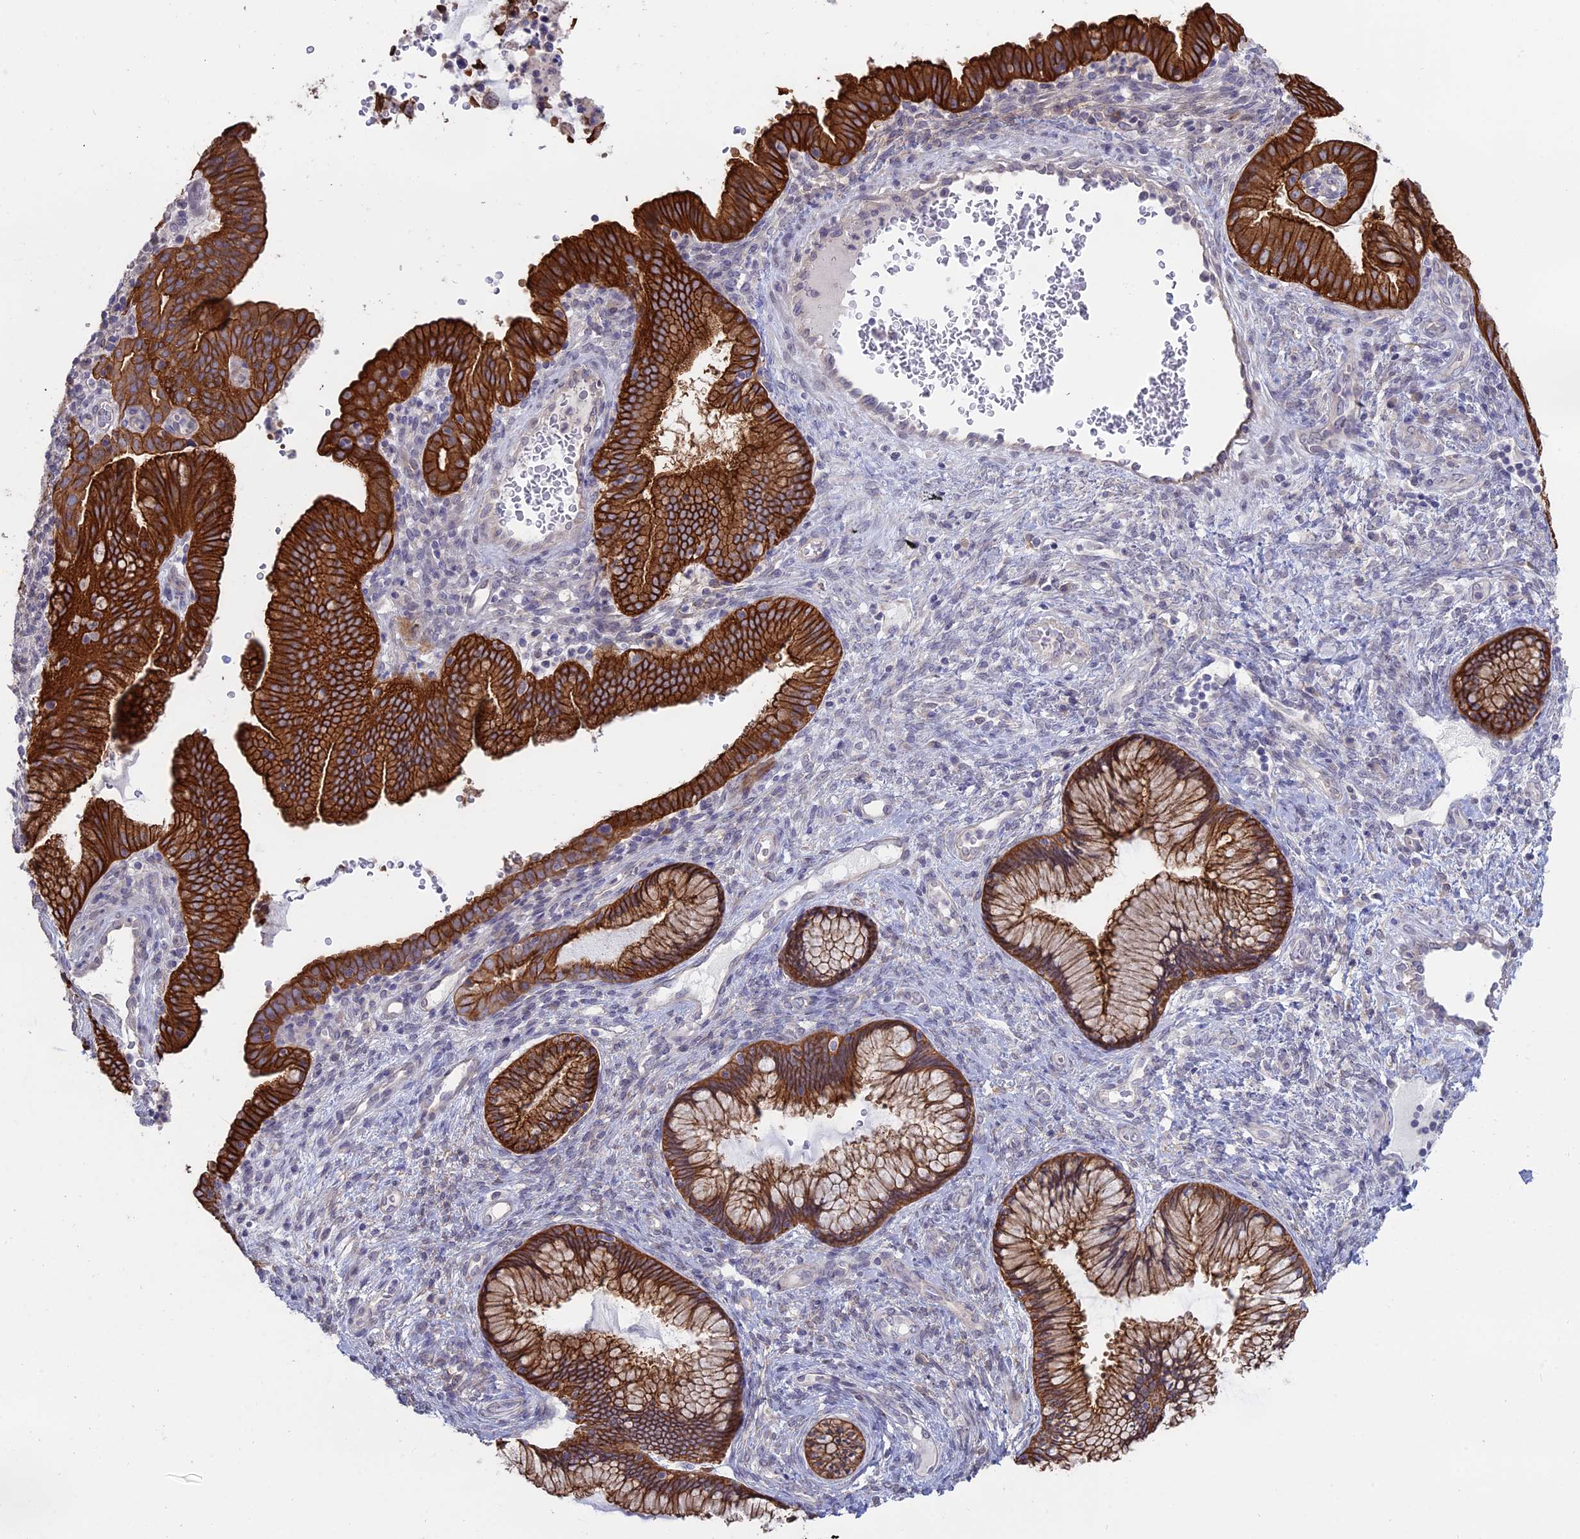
{"staining": {"intensity": "strong", "quantity": ">75%", "location": "cytoplasmic/membranous"}, "tissue": "cervical cancer", "cell_type": "Tumor cells", "image_type": "cancer", "snomed": [{"axis": "morphology", "description": "Squamous cell carcinoma, NOS"}, {"axis": "topography", "description": "Cervix"}], "caption": "Cervical cancer (squamous cell carcinoma) tissue shows strong cytoplasmic/membranous staining in approximately >75% of tumor cells", "gene": "MYO5B", "patient": {"sex": "female", "age": 38}}